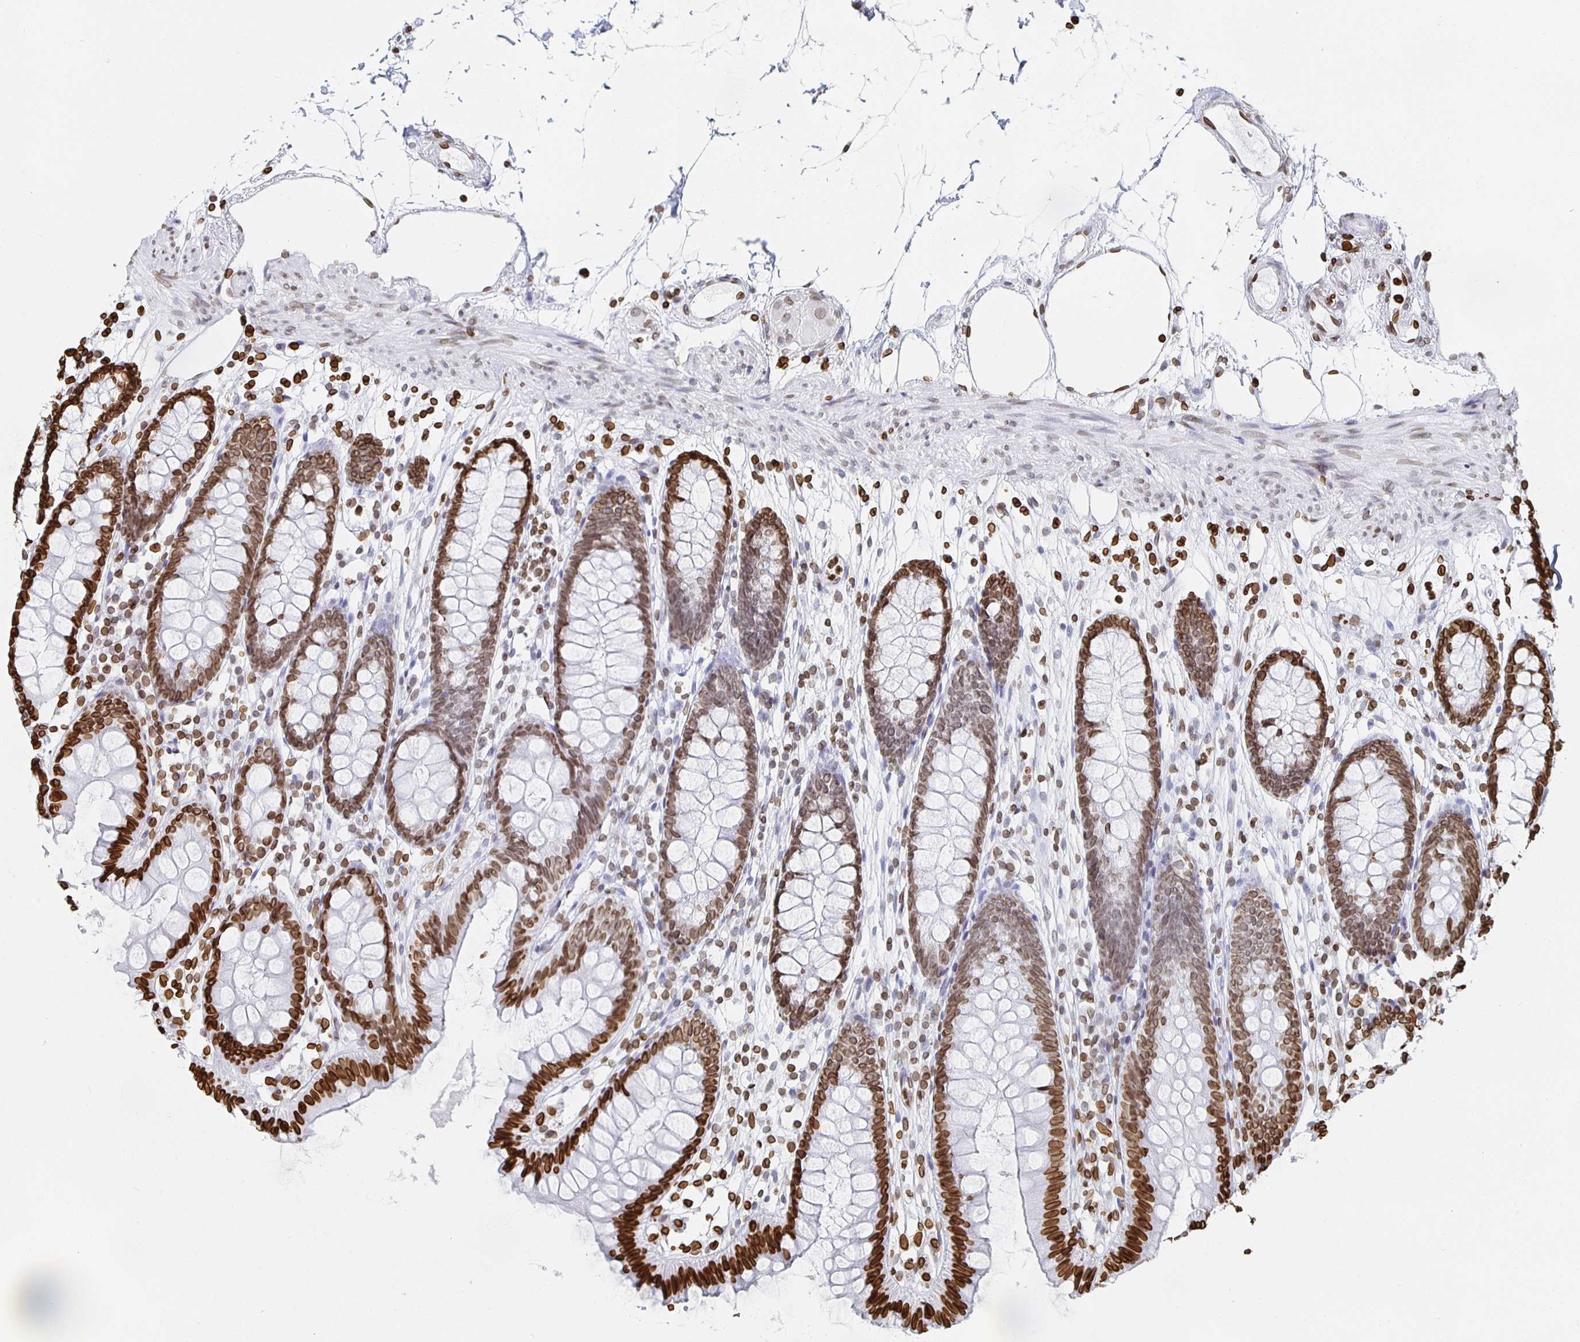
{"staining": {"intensity": "moderate", "quantity": "25%-75%", "location": "cytoplasmic/membranous,nuclear"}, "tissue": "colon", "cell_type": "Endothelial cells", "image_type": "normal", "snomed": [{"axis": "morphology", "description": "Normal tissue, NOS"}, {"axis": "topography", "description": "Colon"}], "caption": "The photomicrograph exhibits a brown stain indicating the presence of a protein in the cytoplasmic/membranous,nuclear of endothelial cells in colon. (DAB = brown stain, brightfield microscopy at high magnification).", "gene": "LMNB1", "patient": {"sex": "female", "age": 84}}